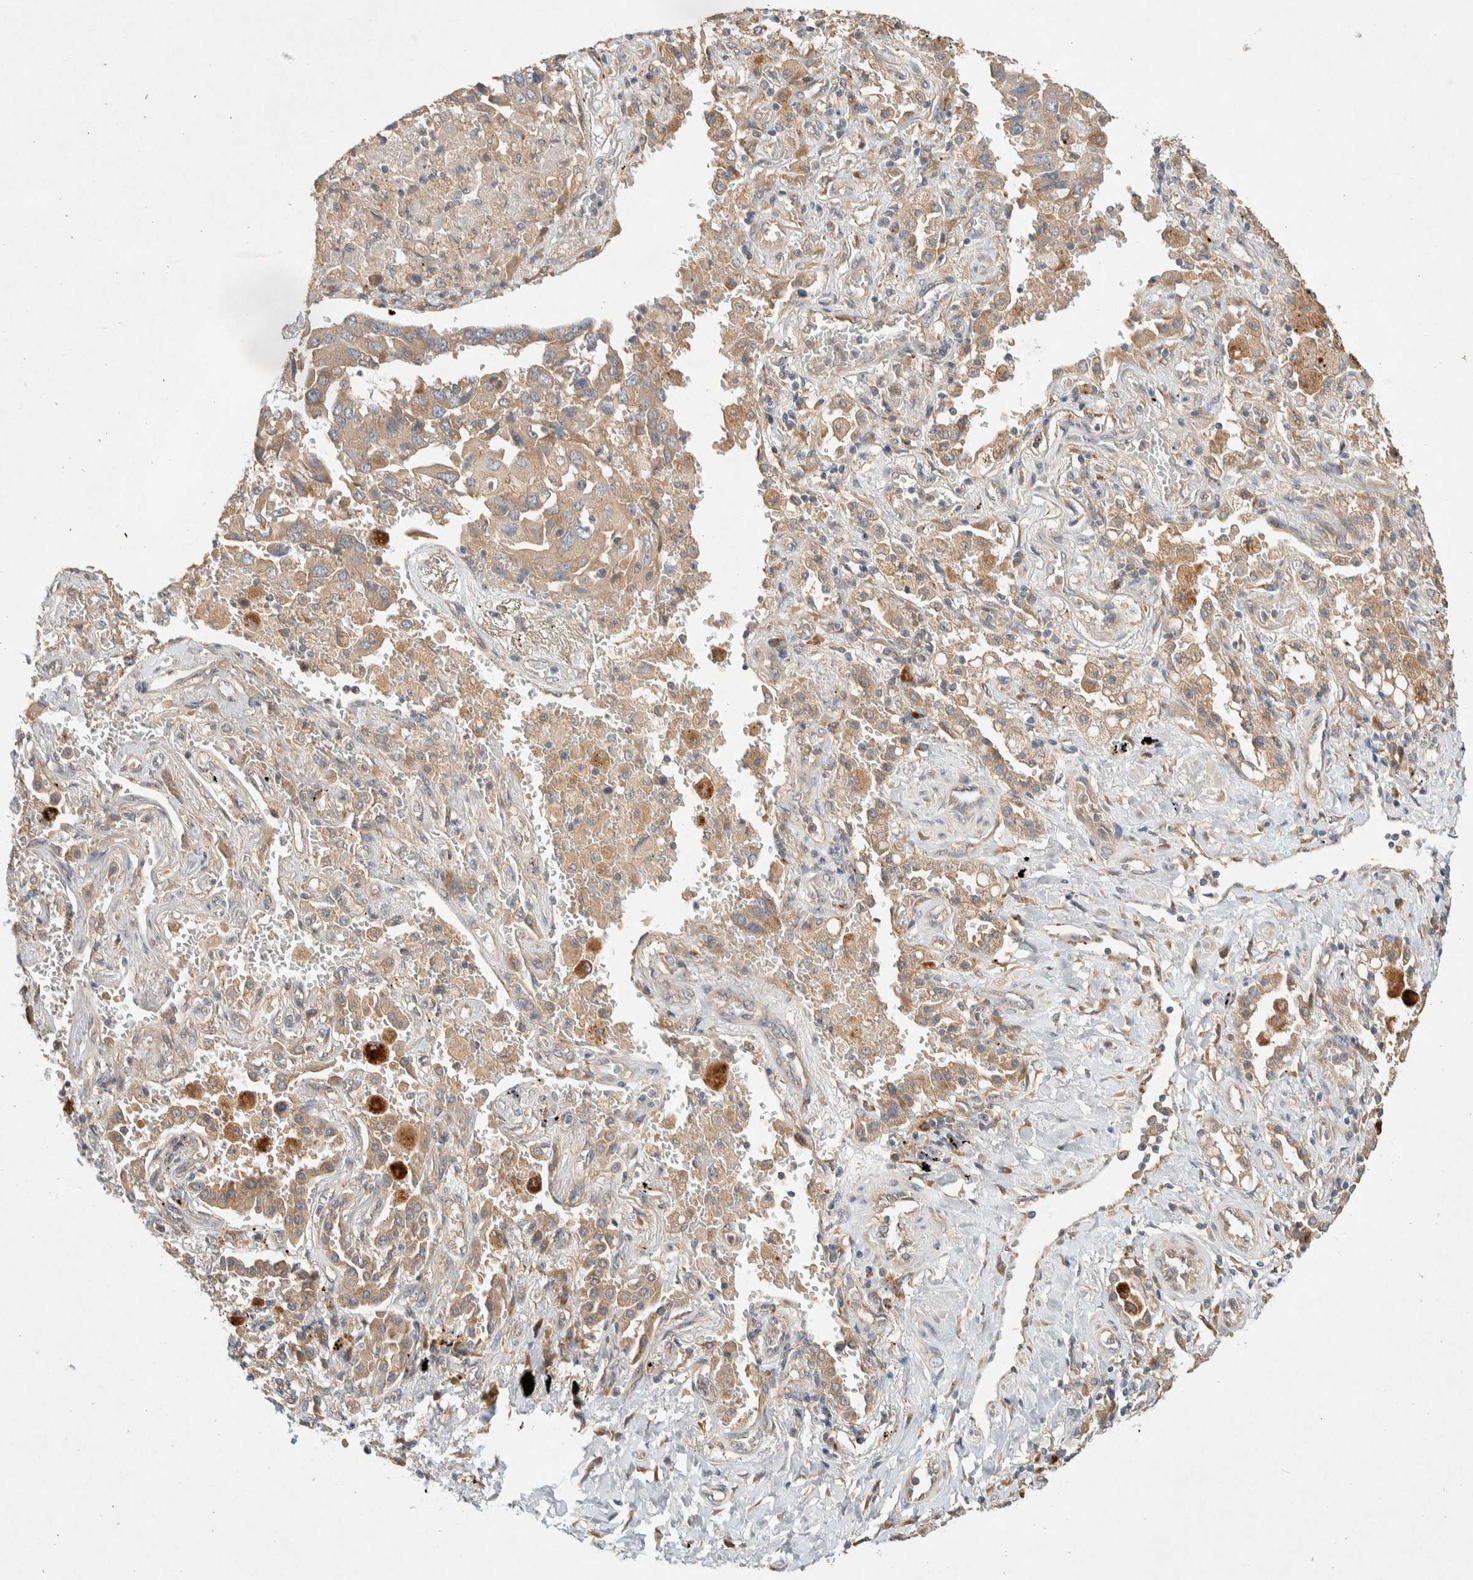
{"staining": {"intensity": "weak", "quantity": ">75%", "location": "cytoplasmic/membranous"}, "tissue": "lung cancer", "cell_type": "Tumor cells", "image_type": "cancer", "snomed": [{"axis": "morphology", "description": "Adenocarcinoma, NOS"}, {"axis": "topography", "description": "Lung"}], "caption": "Protein staining of adenocarcinoma (lung) tissue shows weak cytoplasmic/membranous expression in about >75% of tumor cells. (DAB (3,3'-diaminobenzidine) IHC, brown staining for protein, blue staining for nuclei).", "gene": "PXK", "patient": {"sex": "female", "age": 65}}